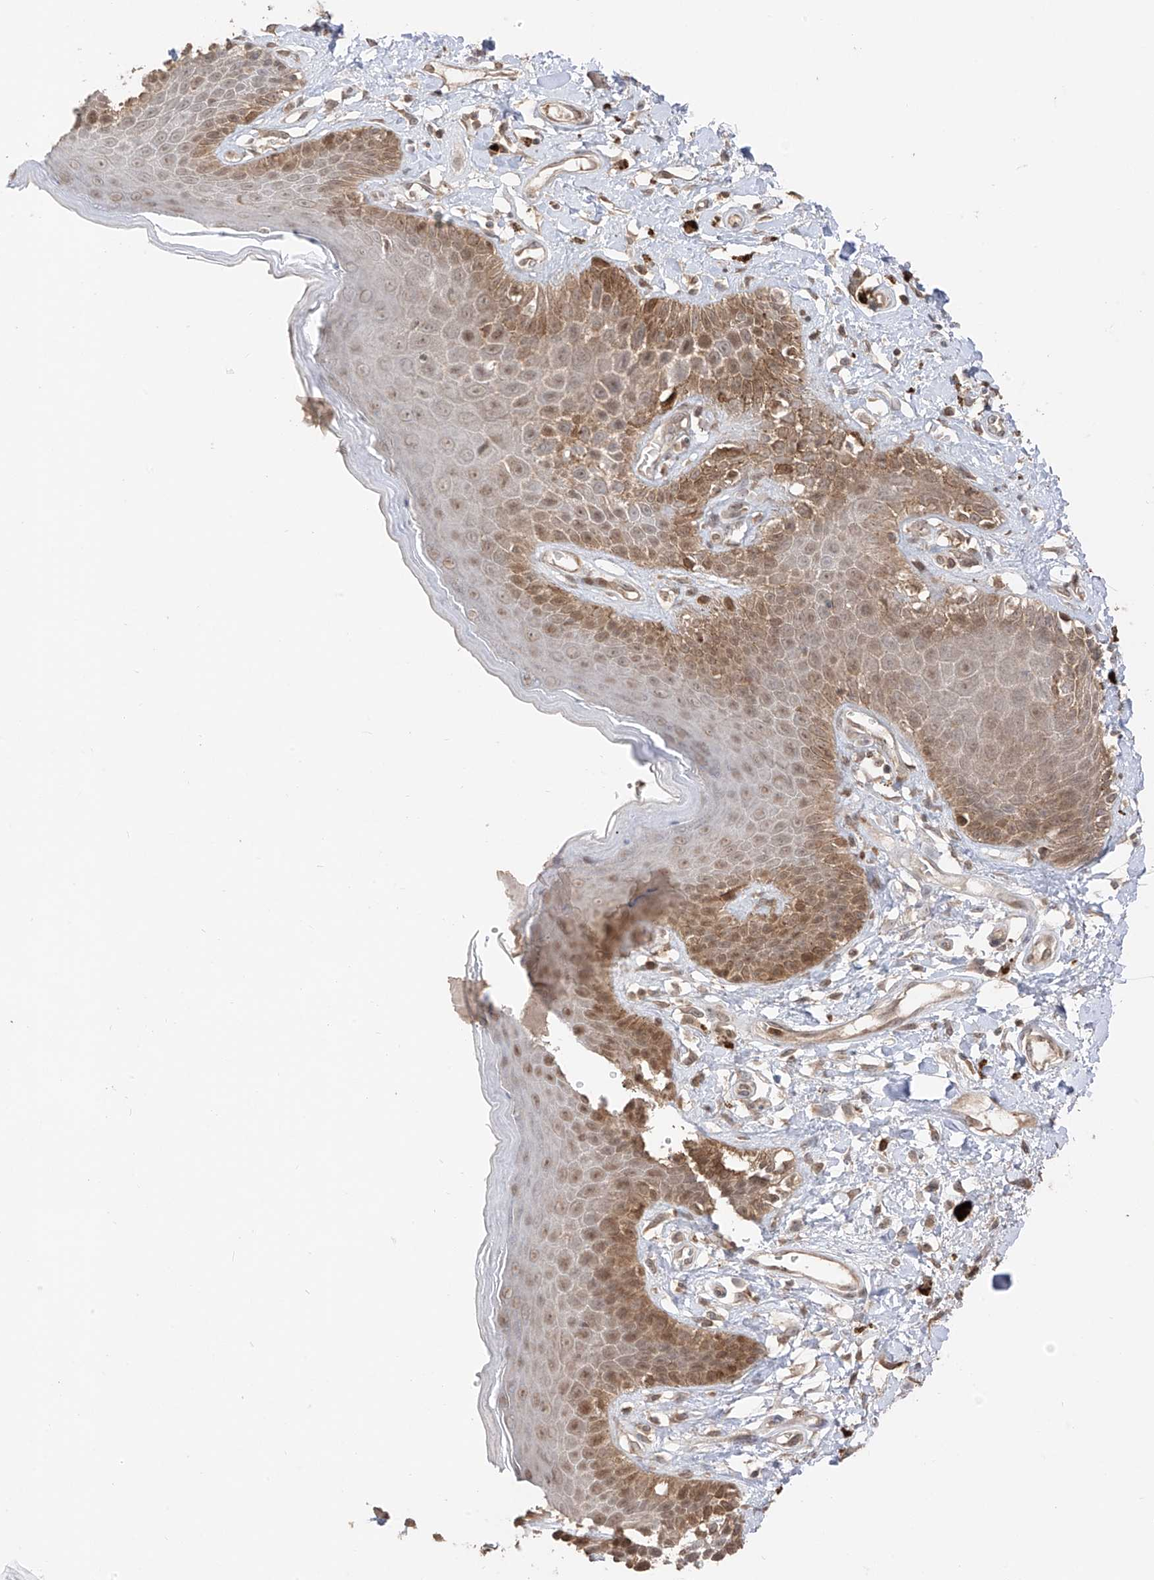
{"staining": {"intensity": "moderate", "quantity": "25%-75%", "location": "cytoplasmic/membranous,nuclear"}, "tissue": "skin", "cell_type": "Epidermal cells", "image_type": "normal", "snomed": [{"axis": "morphology", "description": "Normal tissue, NOS"}, {"axis": "topography", "description": "Anal"}], "caption": "The histopathology image shows a brown stain indicating the presence of a protein in the cytoplasmic/membranous,nuclear of epidermal cells in skin.", "gene": "COLGALT2", "patient": {"sex": "female", "age": 78}}